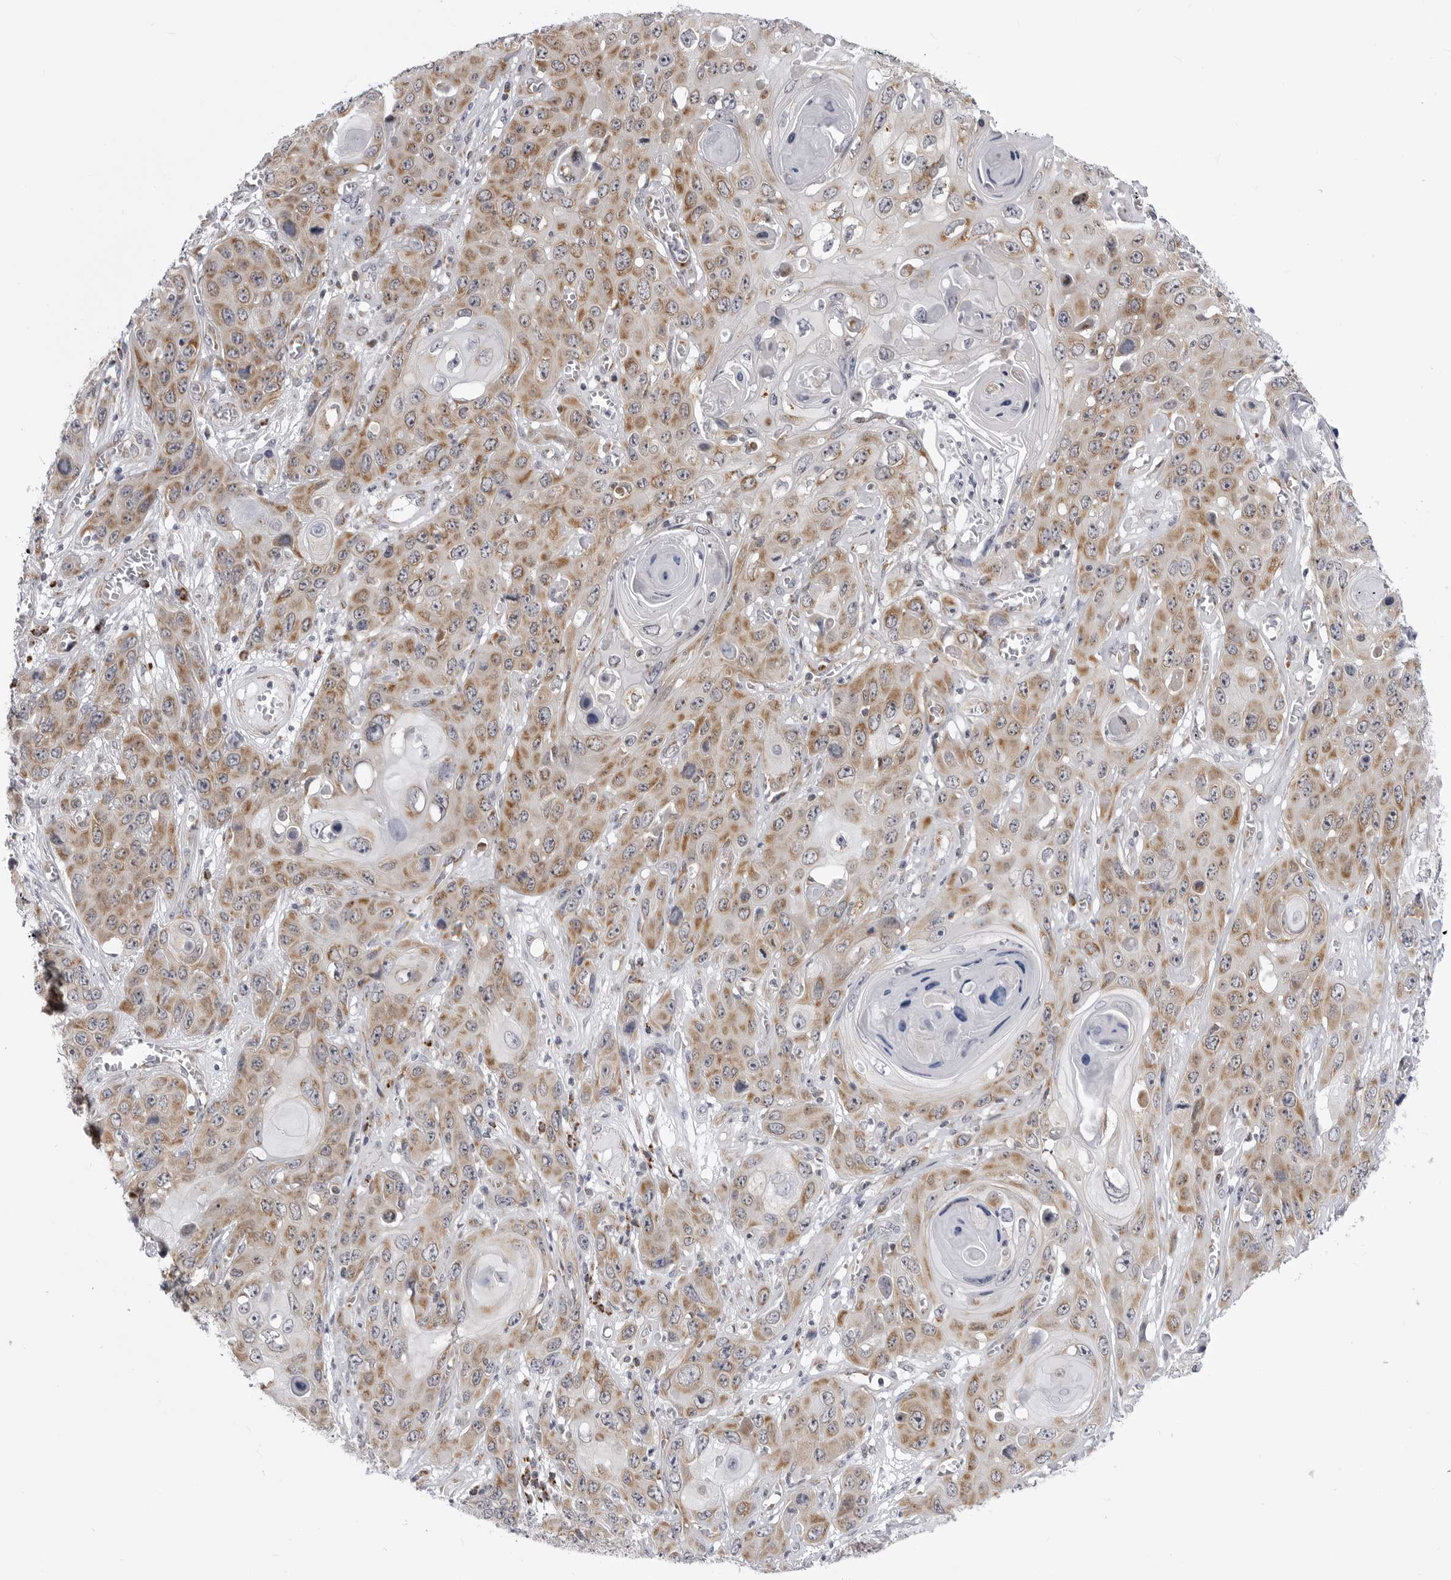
{"staining": {"intensity": "moderate", "quantity": ">75%", "location": "cytoplasmic/membranous"}, "tissue": "skin cancer", "cell_type": "Tumor cells", "image_type": "cancer", "snomed": [{"axis": "morphology", "description": "Squamous cell carcinoma, NOS"}, {"axis": "topography", "description": "Skin"}], "caption": "Immunohistochemical staining of skin cancer (squamous cell carcinoma) reveals medium levels of moderate cytoplasmic/membranous staining in approximately >75% of tumor cells.", "gene": "FH", "patient": {"sex": "male", "age": 55}}